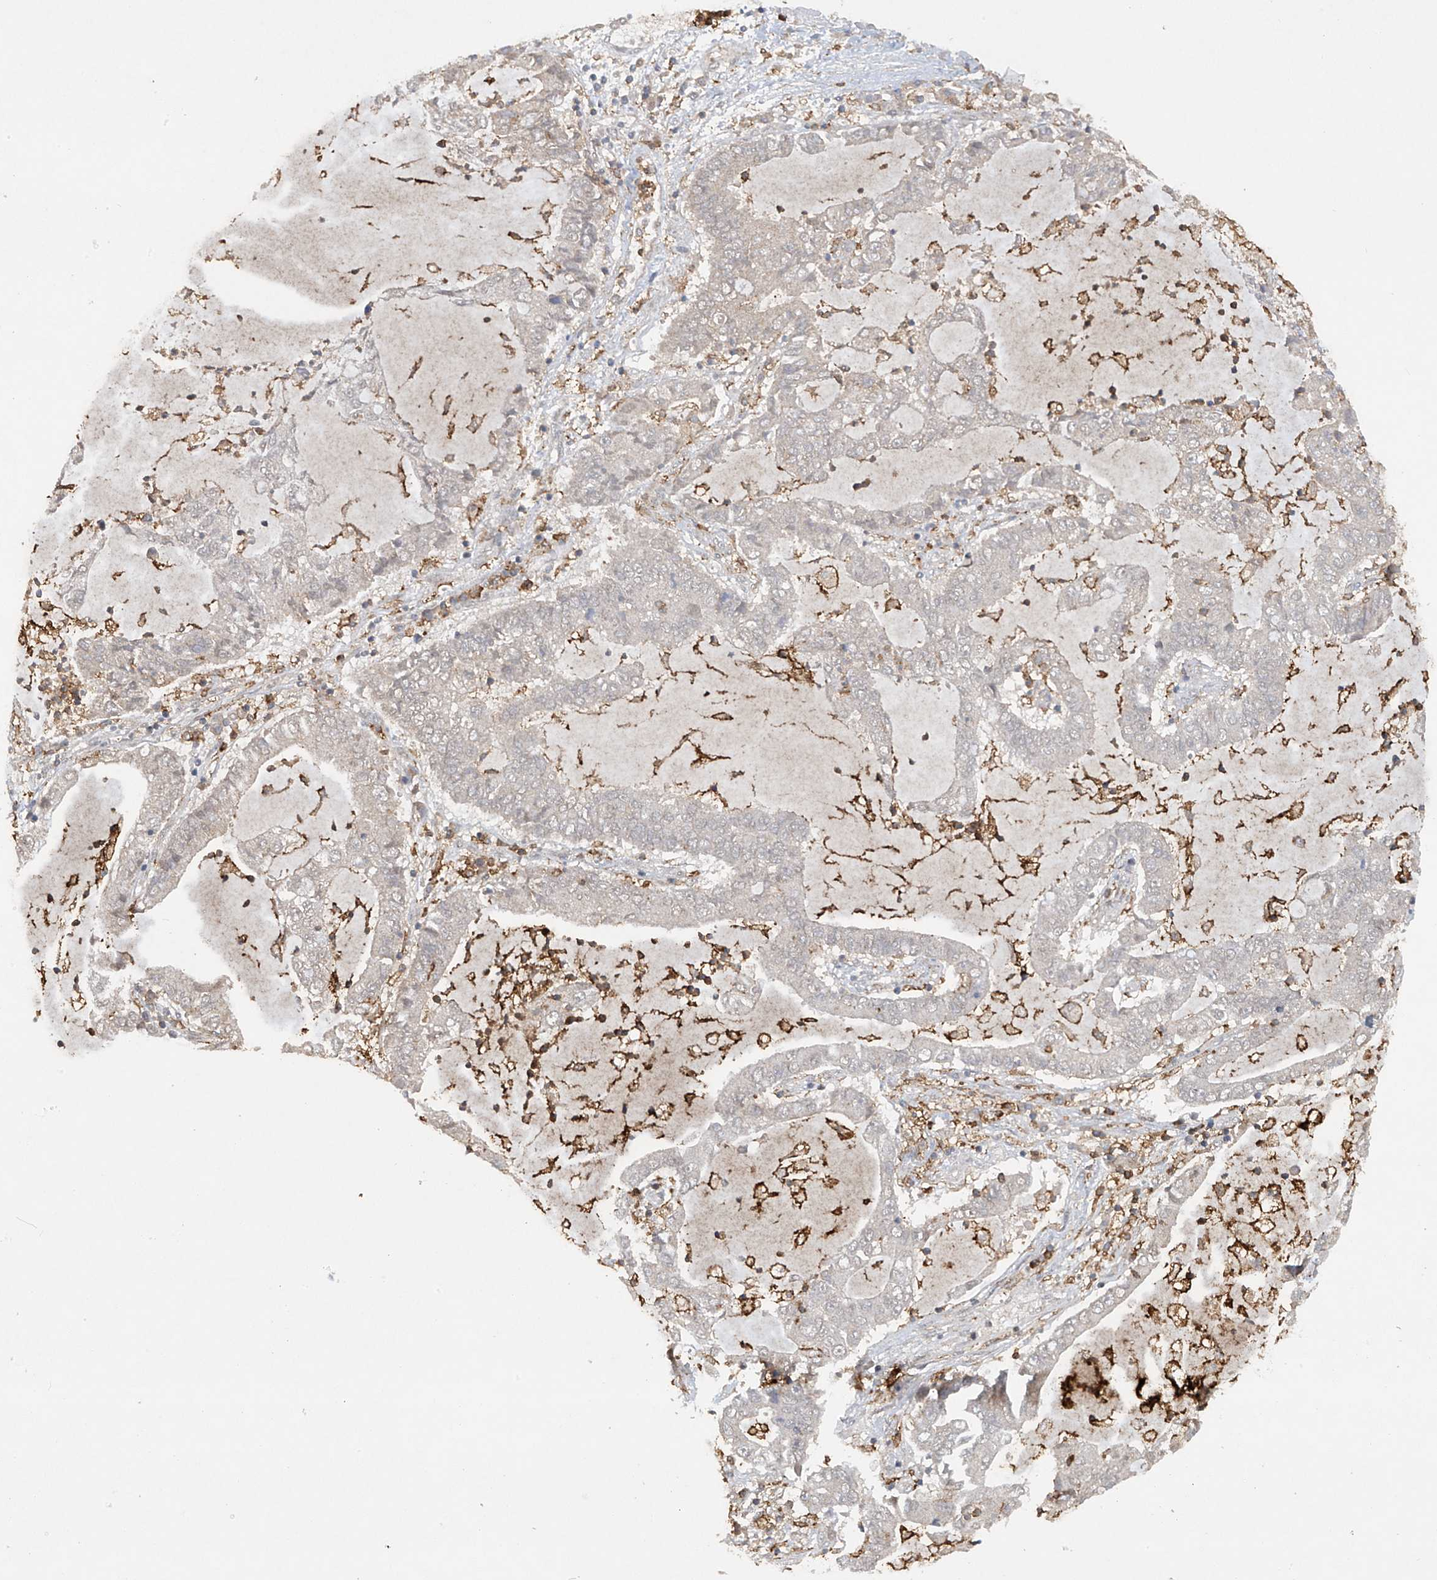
{"staining": {"intensity": "negative", "quantity": "none", "location": "none"}, "tissue": "lung cancer", "cell_type": "Tumor cells", "image_type": "cancer", "snomed": [{"axis": "morphology", "description": "Adenocarcinoma, NOS"}, {"axis": "topography", "description": "Lung"}], "caption": "The photomicrograph displays no significant expression in tumor cells of lung cancer.", "gene": "FCGR3A", "patient": {"sex": "female", "age": 51}}